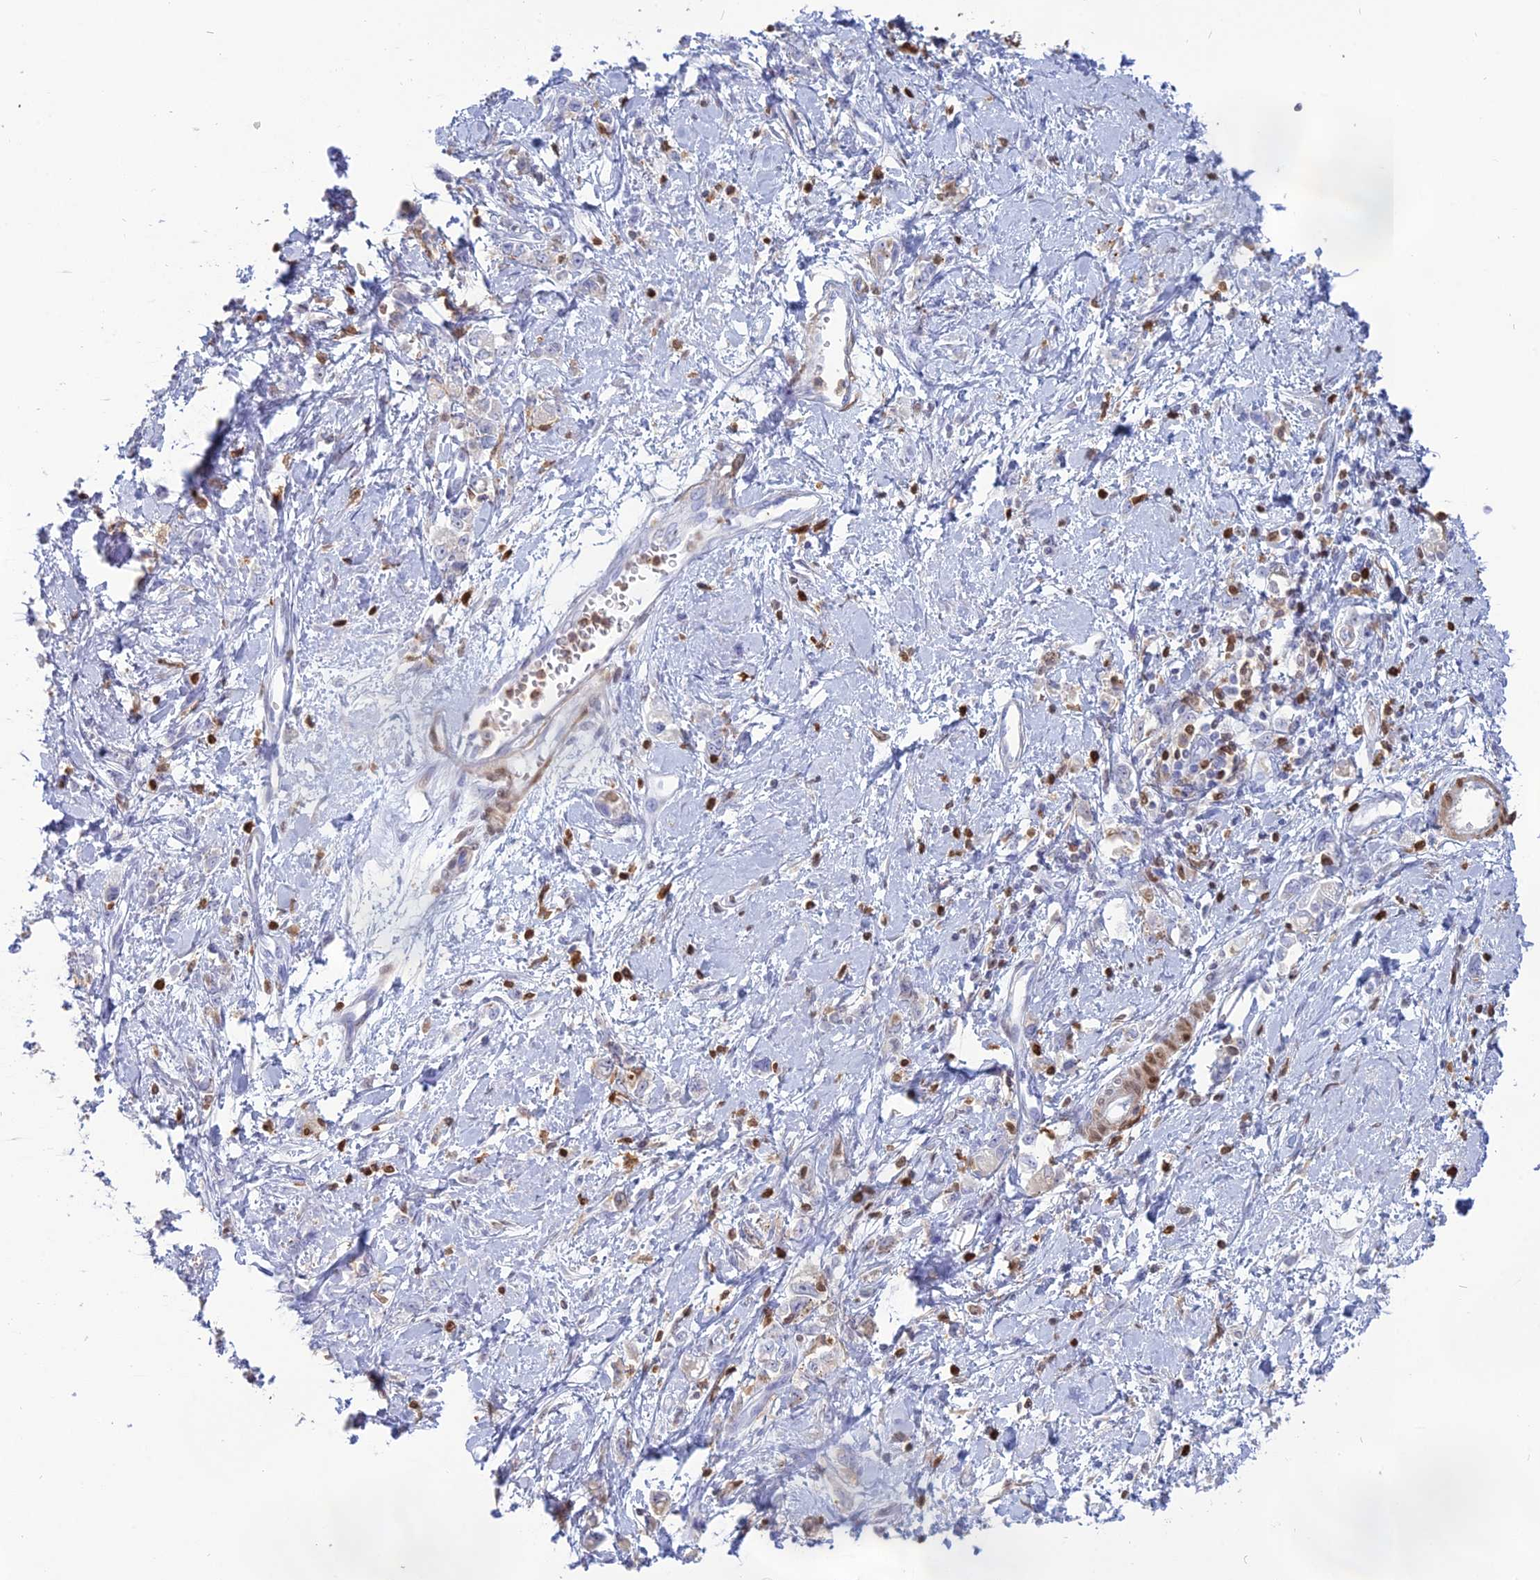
{"staining": {"intensity": "negative", "quantity": "none", "location": "none"}, "tissue": "stomach cancer", "cell_type": "Tumor cells", "image_type": "cancer", "snomed": [{"axis": "morphology", "description": "Adenocarcinoma, NOS"}, {"axis": "topography", "description": "Stomach"}], "caption": "DAB immunohistochemical staining of stomach cancer exhibits no significant expression in tumor cells. (Stains: DAB immunohistochemistry with hematoxylin counter stain, Microscopy: brightfield microscopy at high magnification).", "gene": "PGBD4", "patient": {"sex": "female", "age": 76}}